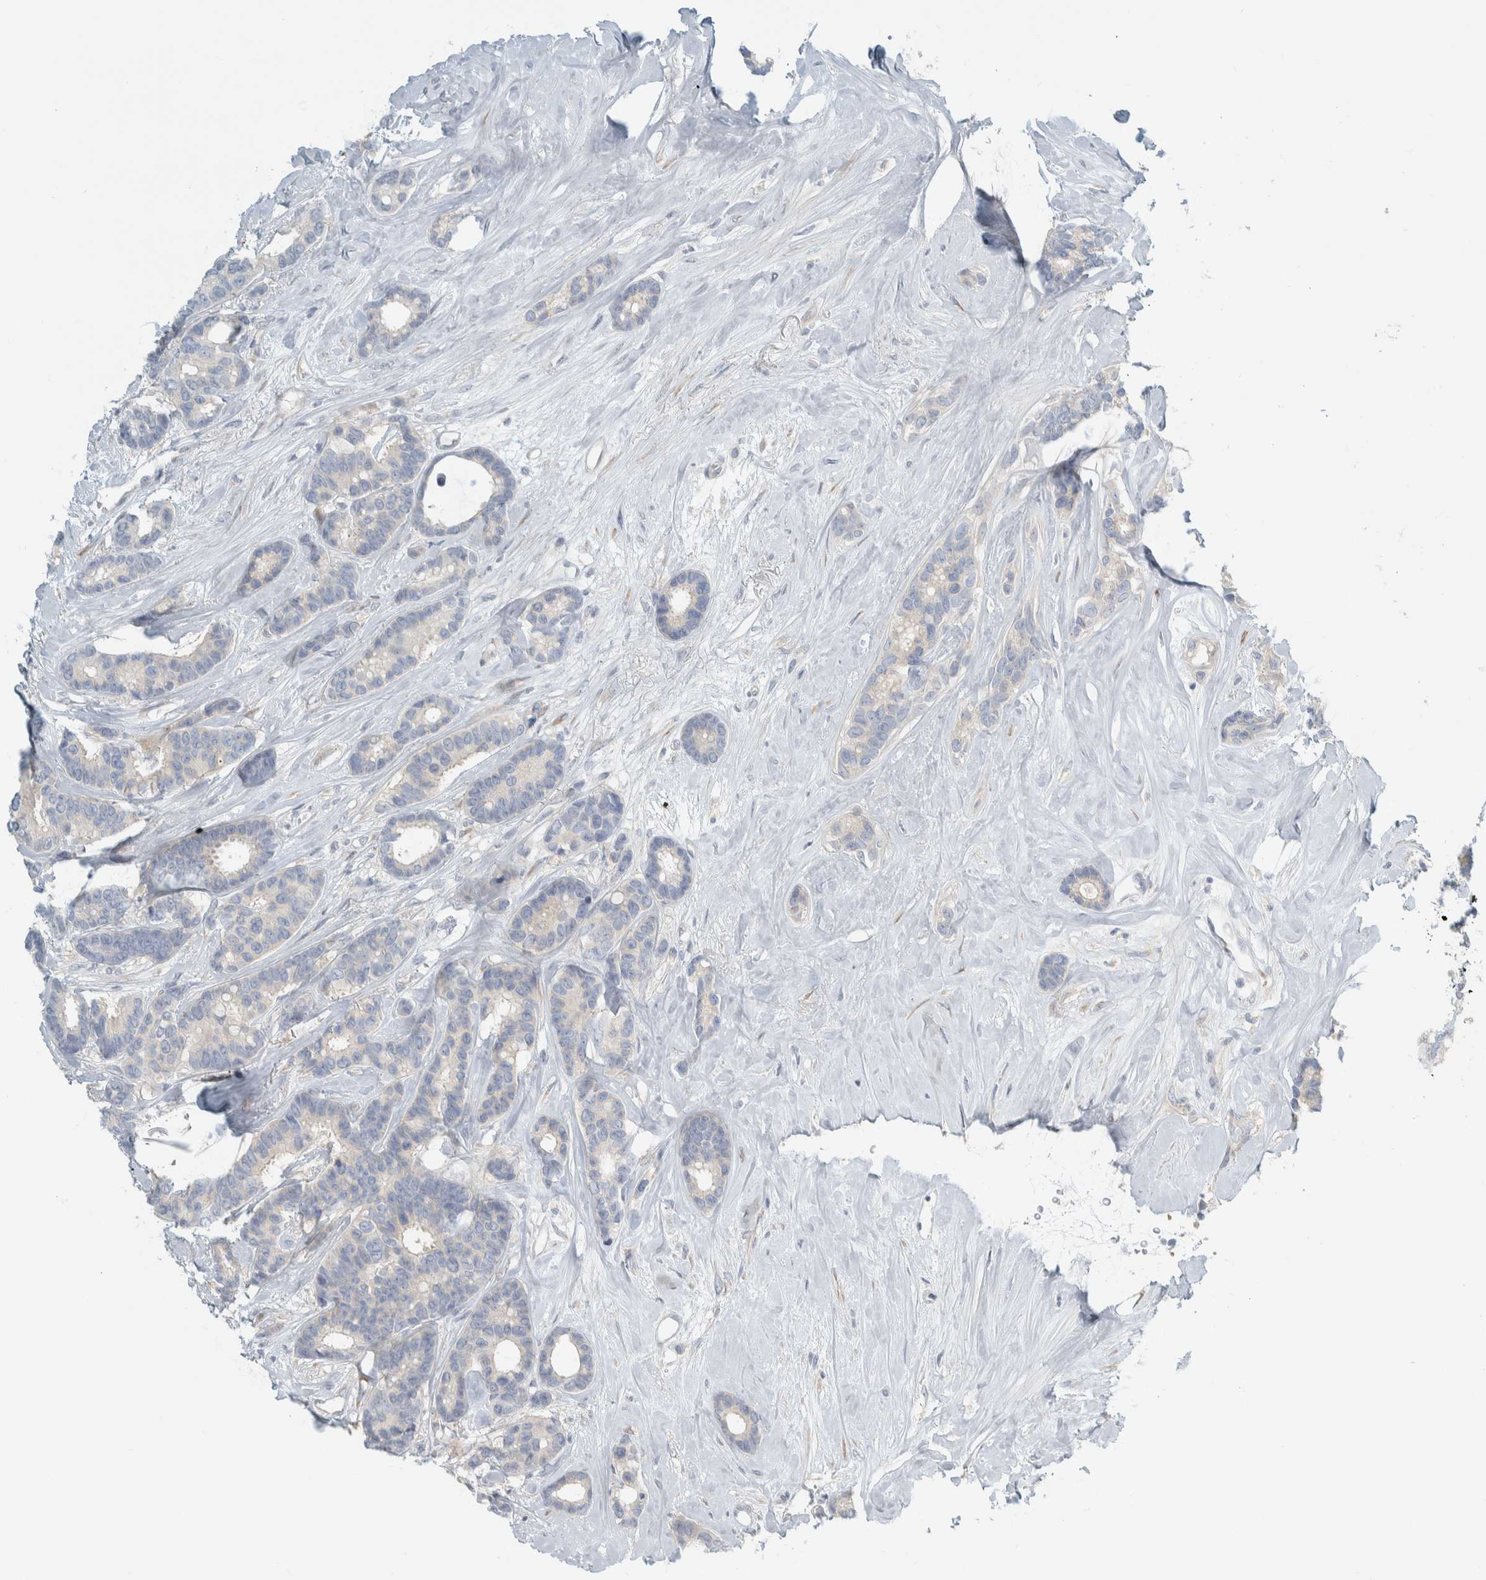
{"staining": {"intensity": "negative", "quantity": "none", "location": "none"}, "tissue": "breast cancer", "cell_type": "Tumor cells", "image_type": "cancer", "snomed": [{"axis": "morphology", "description": "Duct carcinoma"}, {"axis": "topography", "description": "Breast"}], "caption": "This is a photomicrograph of immunohistochemistry staining of infiltrating ductal carcinoma (breast), which shows no positivity in tumor cells. Brightfield microscopy of immunohistochemistry (IHC) stained with DAB (brown) and hematoxylin (blue), captured at high magnification.", "gene": "HGS", "patient": {"sex": "female", "age": 87}}